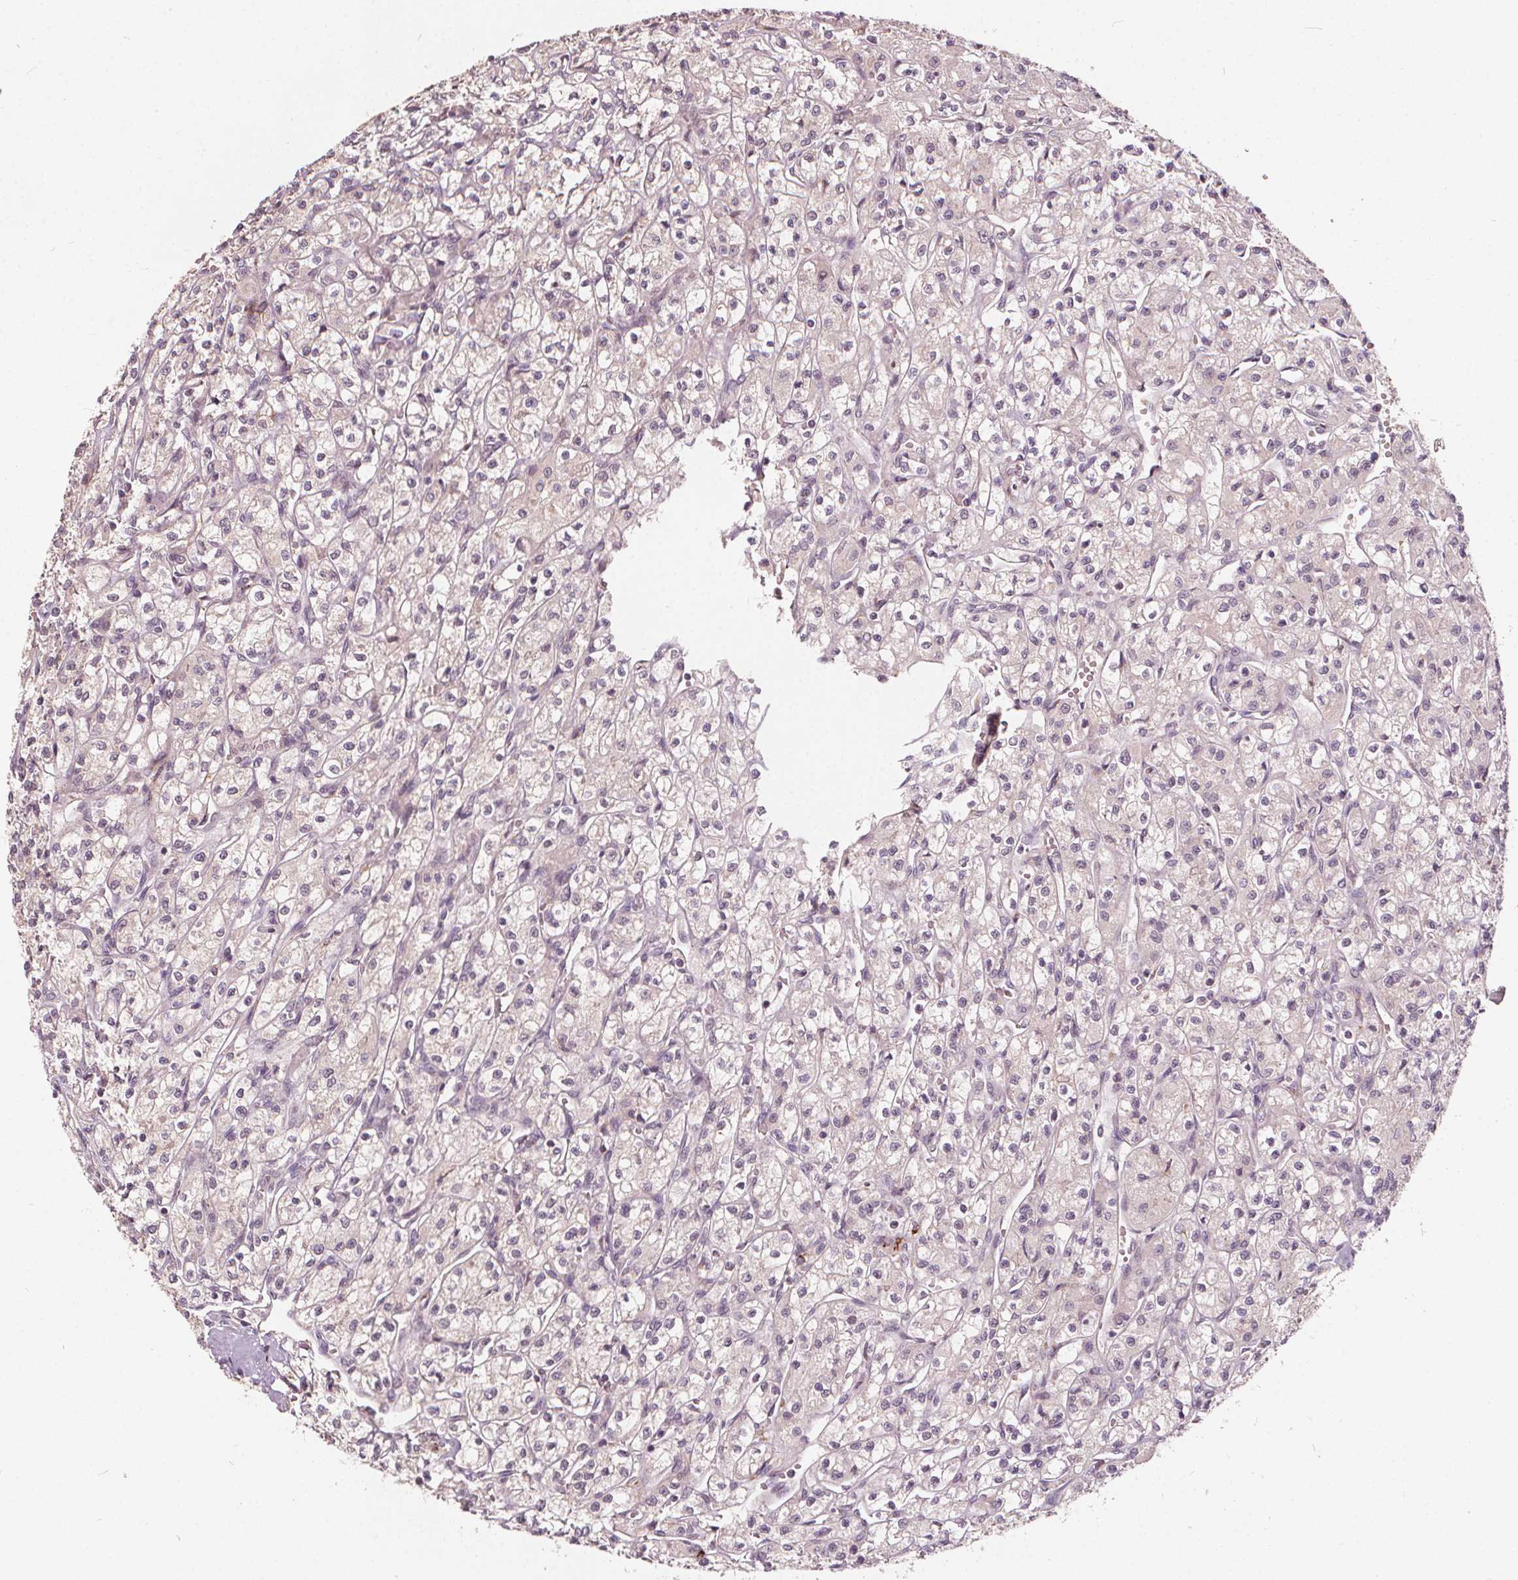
{"staining": {"intensity": "negative", "quantity": "none", "location": "none"}, "tissue": "renal cancer", "cell_type": "Tumor cells", "image_type": "cancer", "snomed": [{"axis": "morphology", "description": "Adenocarcinoma, NOS"}, {"axis": "topography", "description": "Kidney"}], "caption": "High power microscopy image of an immunohistochemistry histopathology image of renal adenocarcinoma, revealing no significant positivity in tumor cells. The staining is performed using DAB (3,3'-diaminobenzidine) brown chromogen with nuclei counter-stained in using hematoxylin.", "gene": "IPO13", "patient": {"sex": "female", "age": 70}}